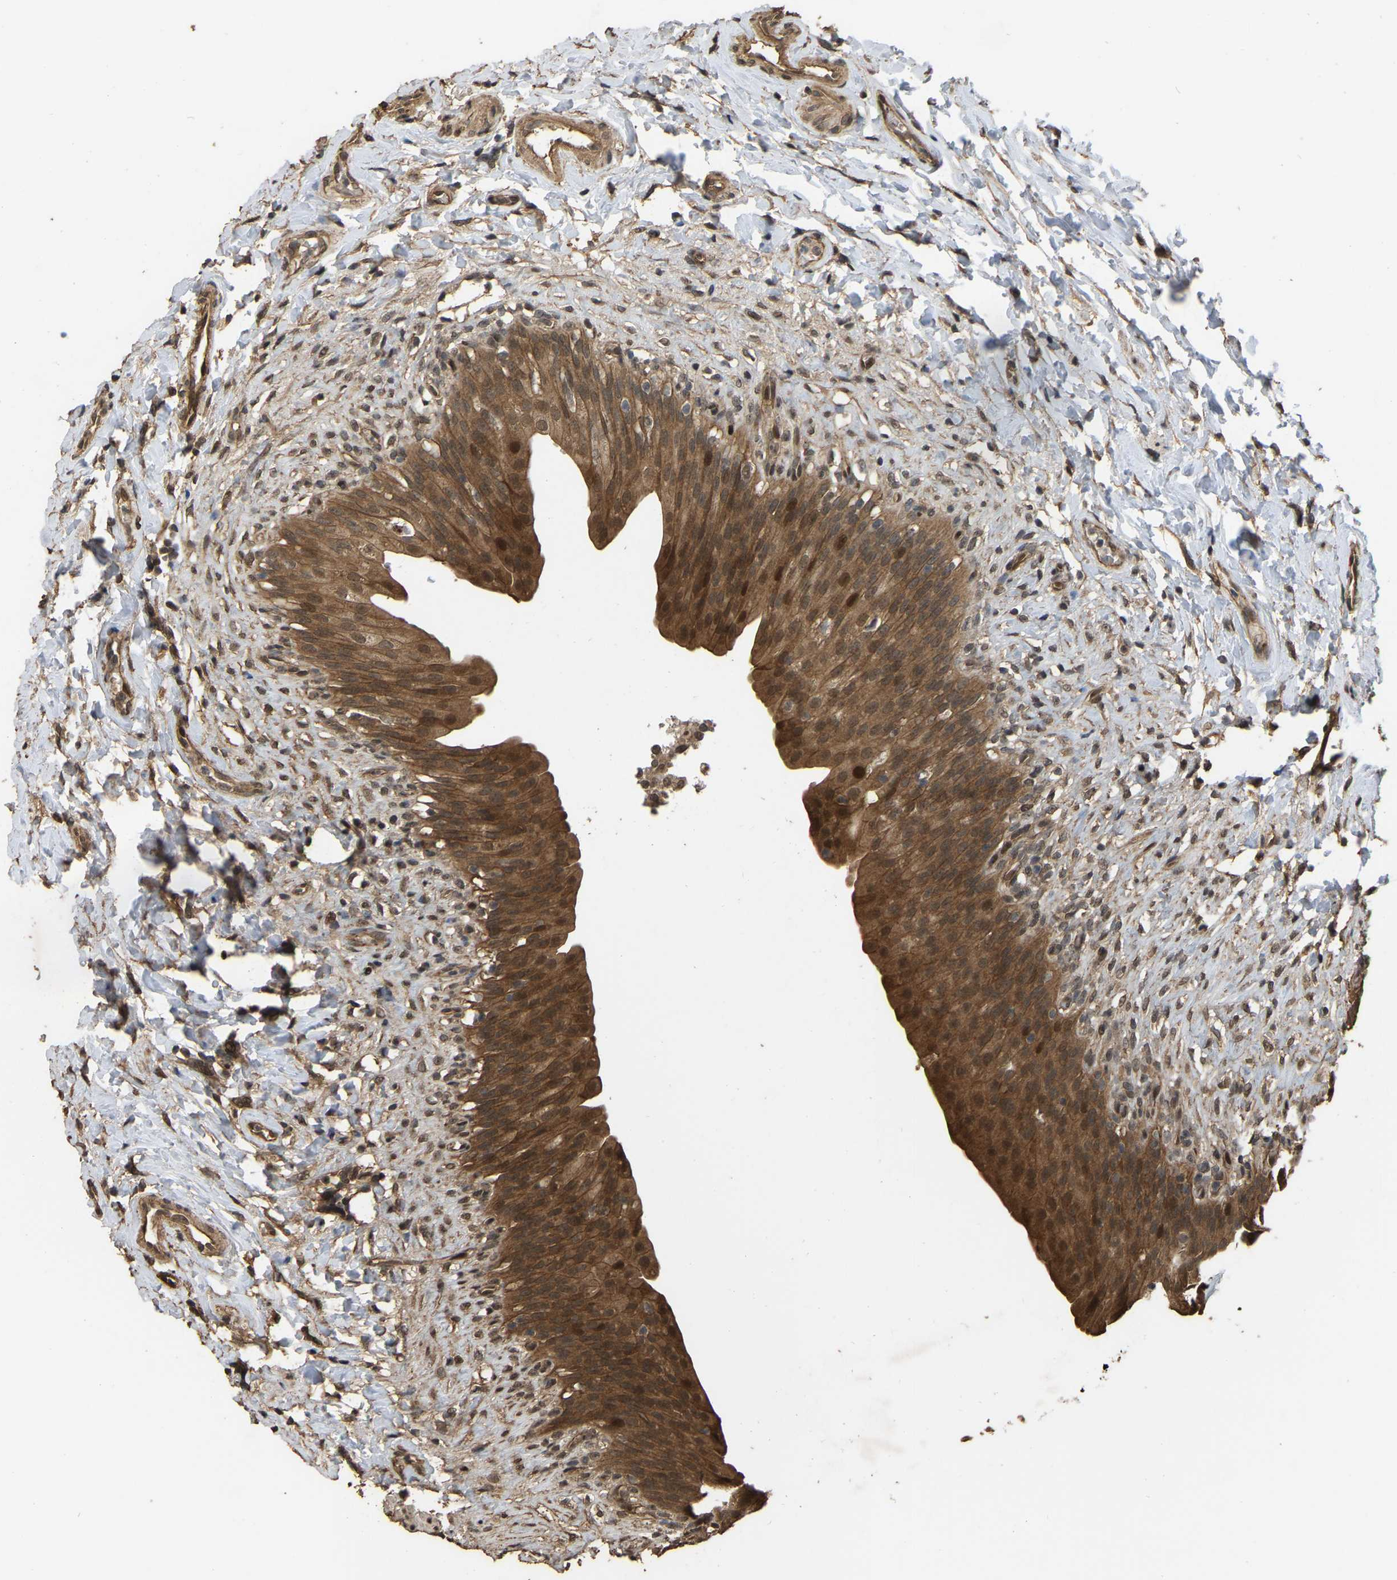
{"staining": {"intensity": "moderate", "quantity": ">75%", "location": "cytoplasmic/membranous"}, "tissue": "urinary bladder", "cell_type": "Urothelial cells", "image_type": "normal", "snomed": [{"axis": "morphology", "description": "Normal tissue, NOS"}, {"axis": "topography", "description": "Urinary bladder"}], "caption": "This photomicrograph shows IHC staining of unremarkable human urinary bladder, with medium moderate cytoplasmic/membranous expression in about >75% of urothelial cells.", "gene": "ARHGAP23", "patient": {"sex": "female", "age": 79}}